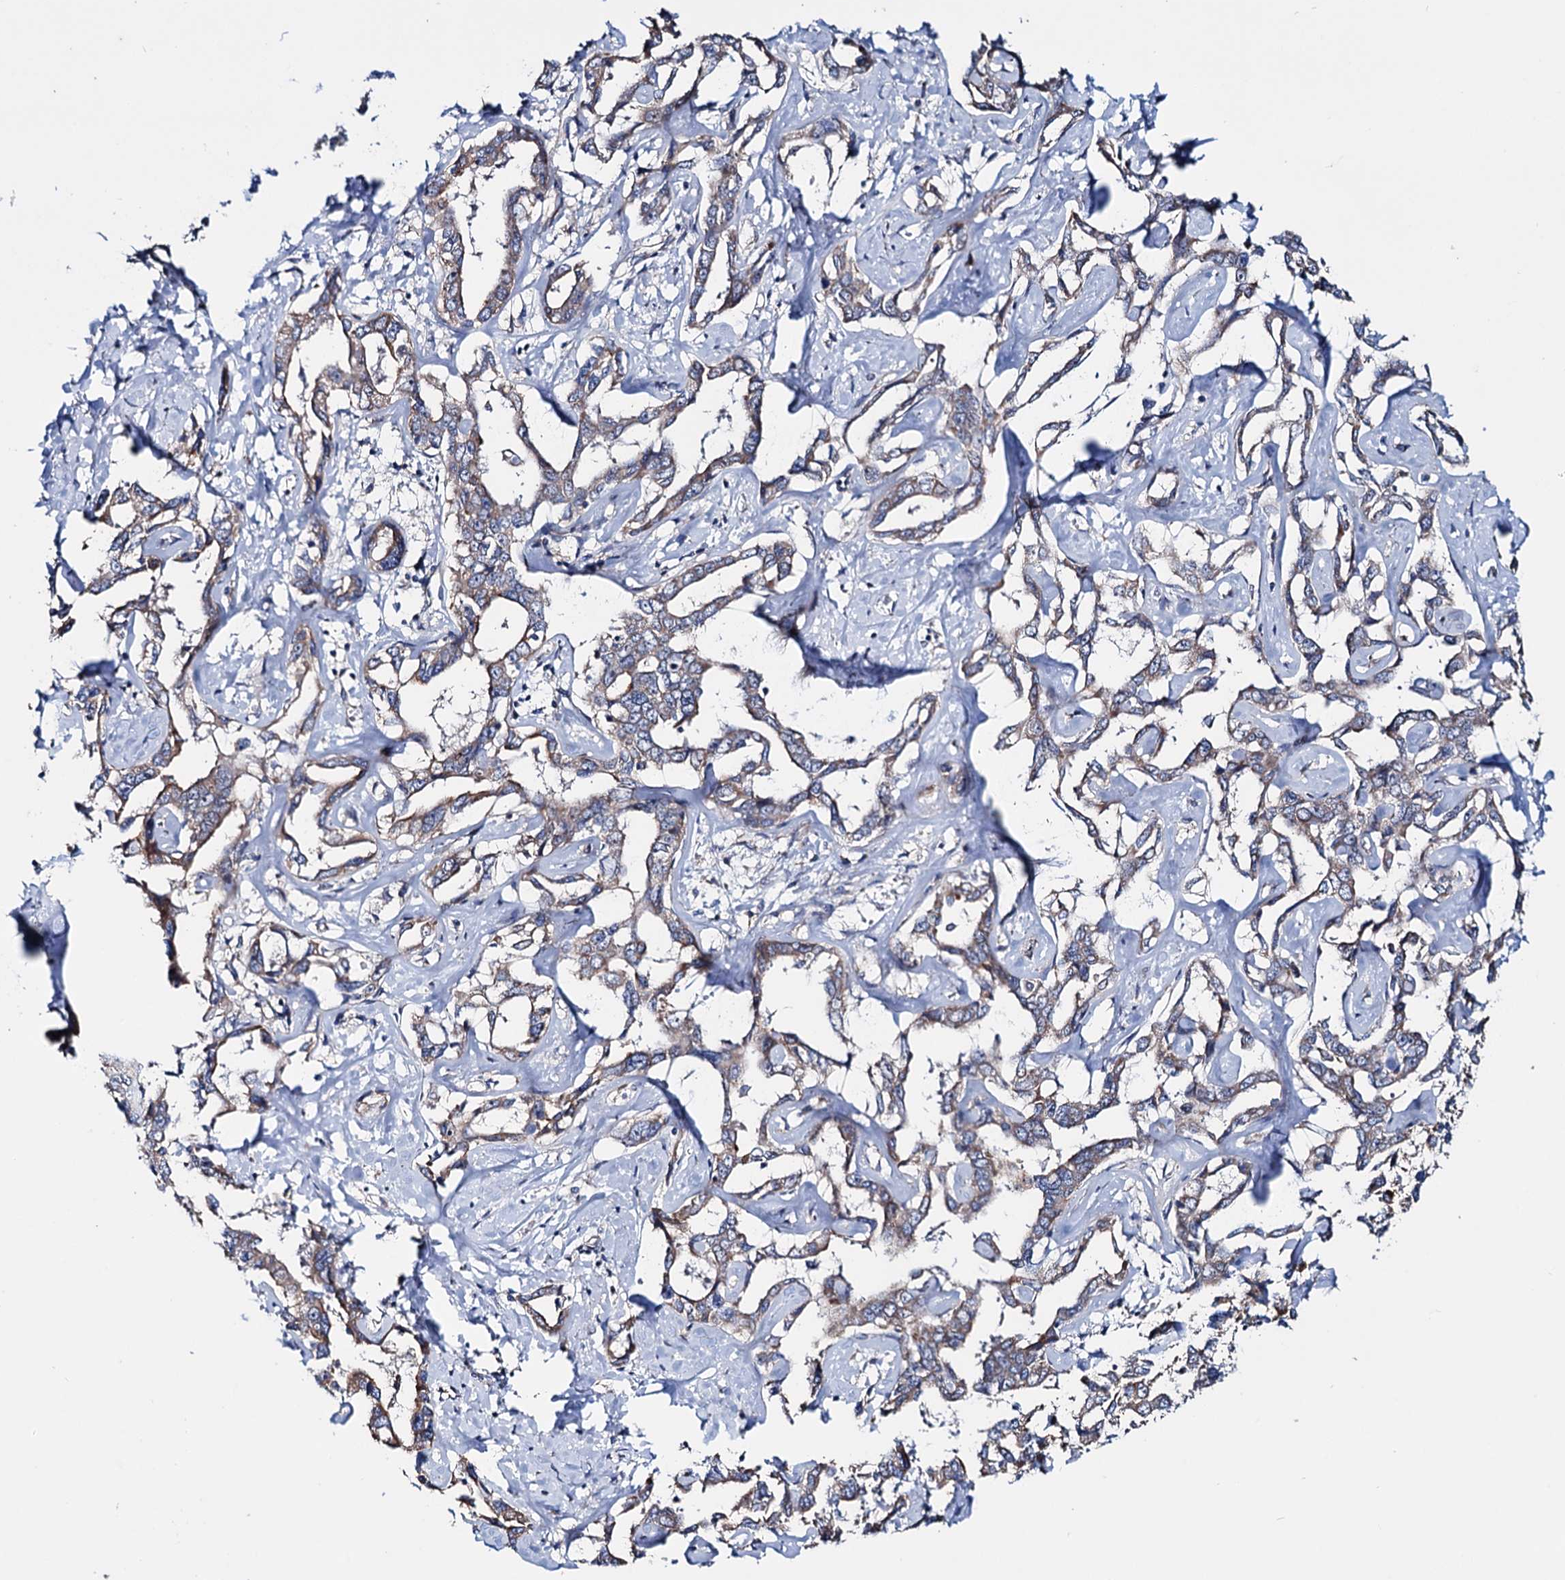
{"staining": {"intensity": "weak", "quantity": ">75%", "location": "cytoplasmic/membranous"}, "tissue": "liver cancer", "cell_type": "Tumor cells", "image_type": "cancer", "snomed": [{"axis": "morphology", "description": "Cholangiocarcinoma"}, {"axis": "topography", "description": "Liver"}], "caption": "Brown immunohistochemical staining in cholangiocarcinoma (liver) reveals weak cytoplasmic/membranous staining in about >75% of tumor cells.", "gene": "EYA4", "patient": {"sex": "male", "age": 59}}